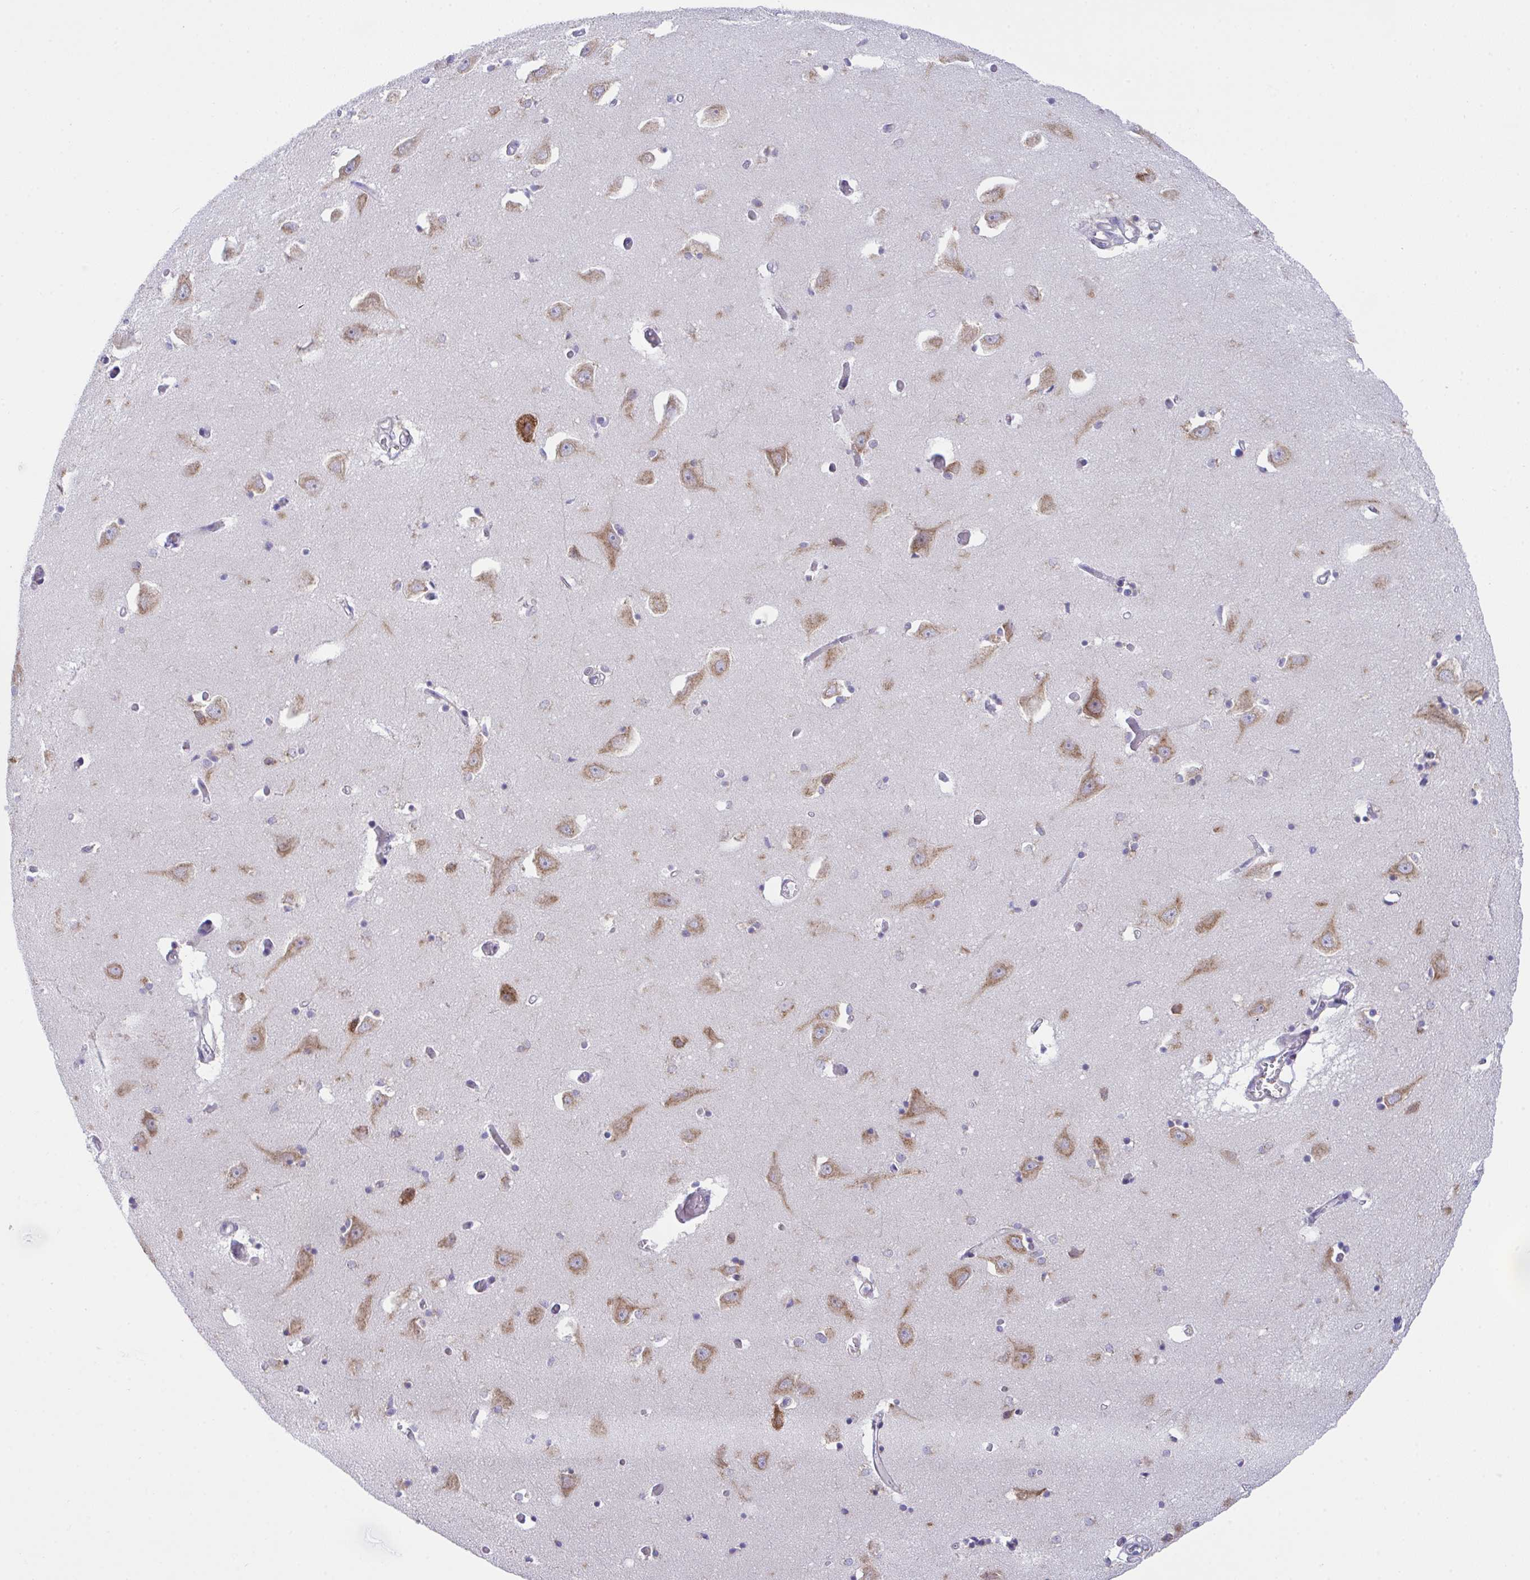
{"staining": {"intensity": "moderate", "quantity": ">75%", "location": "cytoplasmic/membranous"}, "tissue": "caudate", "cell_type": "Glial cells", "image_type": "normal", "snomed": [{"axis": "morphology", "description": "Normal tissue, NOS"}, {"axis": "topography", "description": "Lateral ventricle wall"}, {"axis": "topography", "description": "Hippocampus"}], "caption": "Glial cells display medium levels of moderate cytoplasmic/membranous expression in approximately >75% of cells in unremarkable caudate. The protein is shown in brown color, while the nuclei are stained blue.", "gene": "MIA3", "patient": {"sex": "female", "age": 63}}